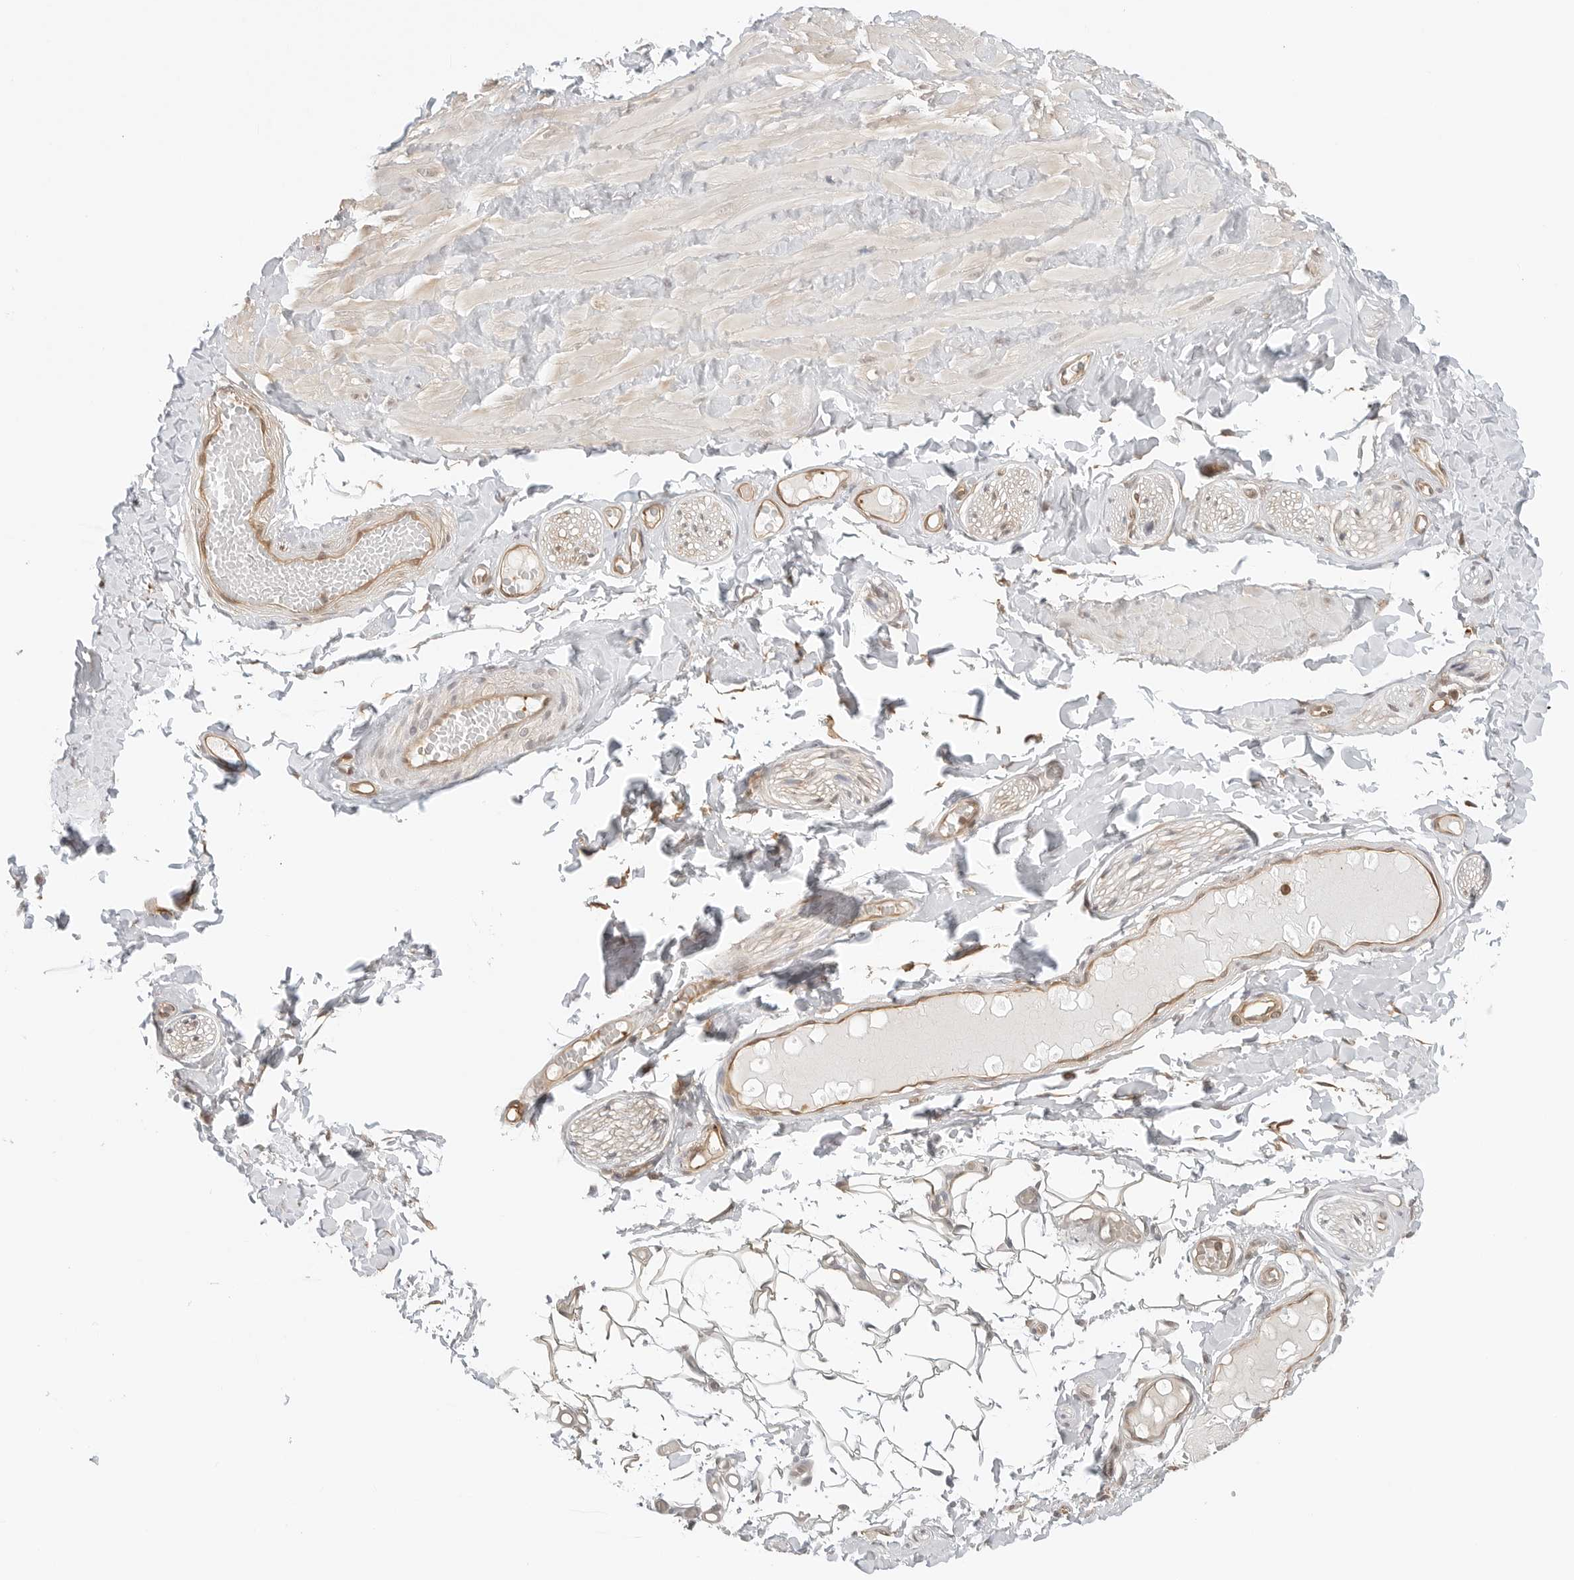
{"staining": {"intensity": "negative", "quantity": "none", "location": "none"}, "tissue": "adipose tissue", "cell_type": "Adipocytes", "image_type": "normal", "snomed": [{"axis": "morphology", "description": "Normal tissue, NOS"}, {"axis": "topography", "description": "Adipose tissue"}, {"axis": "topography", "description": "Vascular tissue"}, {"axis": "topography", "description": "Peripheral nerve tissue"}], "caption": "DAB immunohistochemical staining of unremarkable adipose tissue demonstrates no significant staining in adipocytes. (IHC, brightfield microscopy, high magnification).", "gene": "NUDC", "patient": {"sex": "male", "age": 25}}